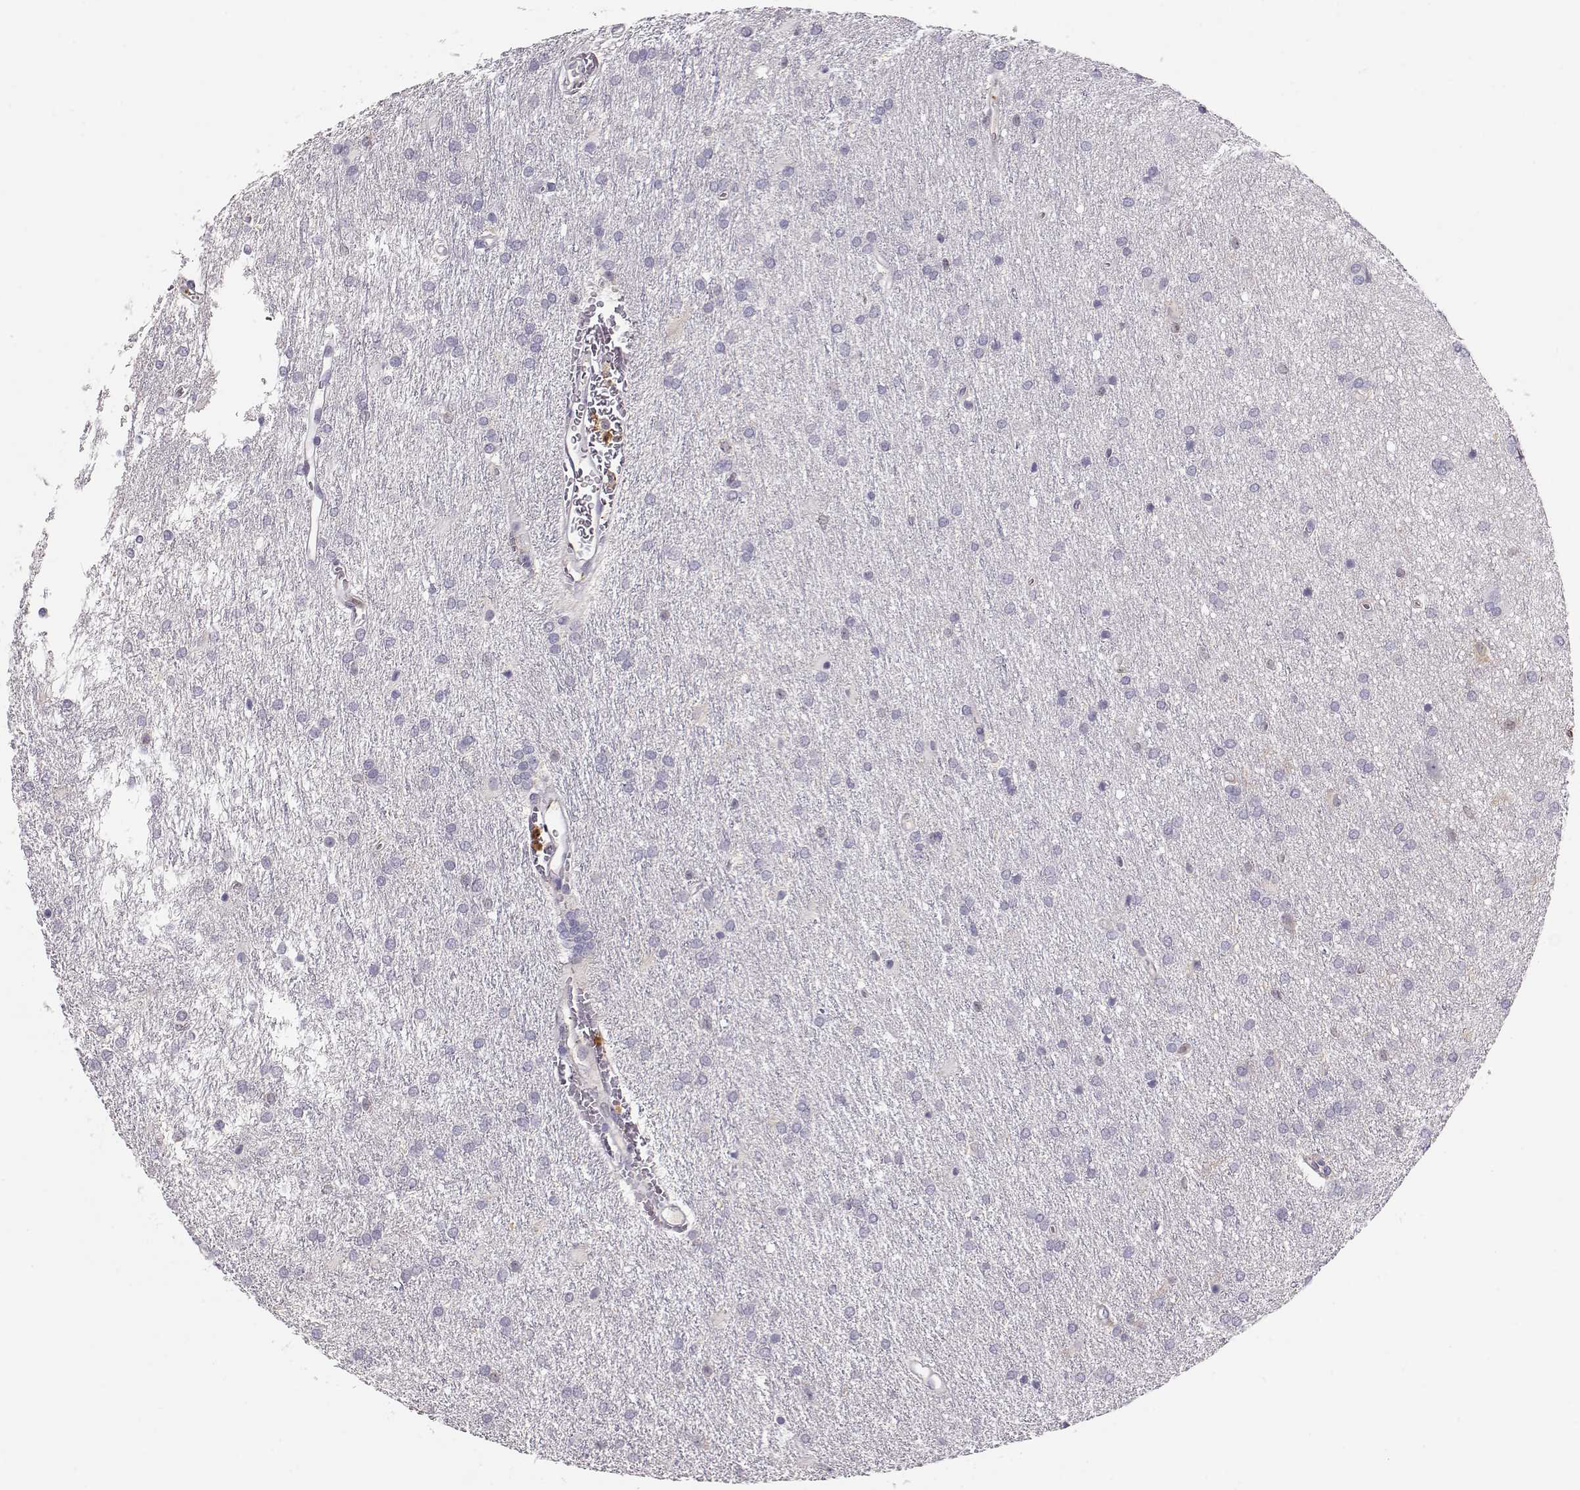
{"staining": {"intensity": "negative", "quantity": "none", "location": "none"}, "tissue": "glioma", "cell_type": "Tumor cells", "image_type": "cancer", "snomed": [{"axis": "morphology", "description": "Glioma, malignant, Low grade"}, {"axis": "topography", "description": "Brain"}], "caption": "Immunohistochemical staining of glioma reveals no significant expression in tumor cells. Brightfield microscopy of IHC stained with DAB (3,3'-diaminobenzidine) (brown) and hematoxylin (blue), captured at high magnification.", "gene": "PNP", "patient": {"sex": "female", "age": 32}}